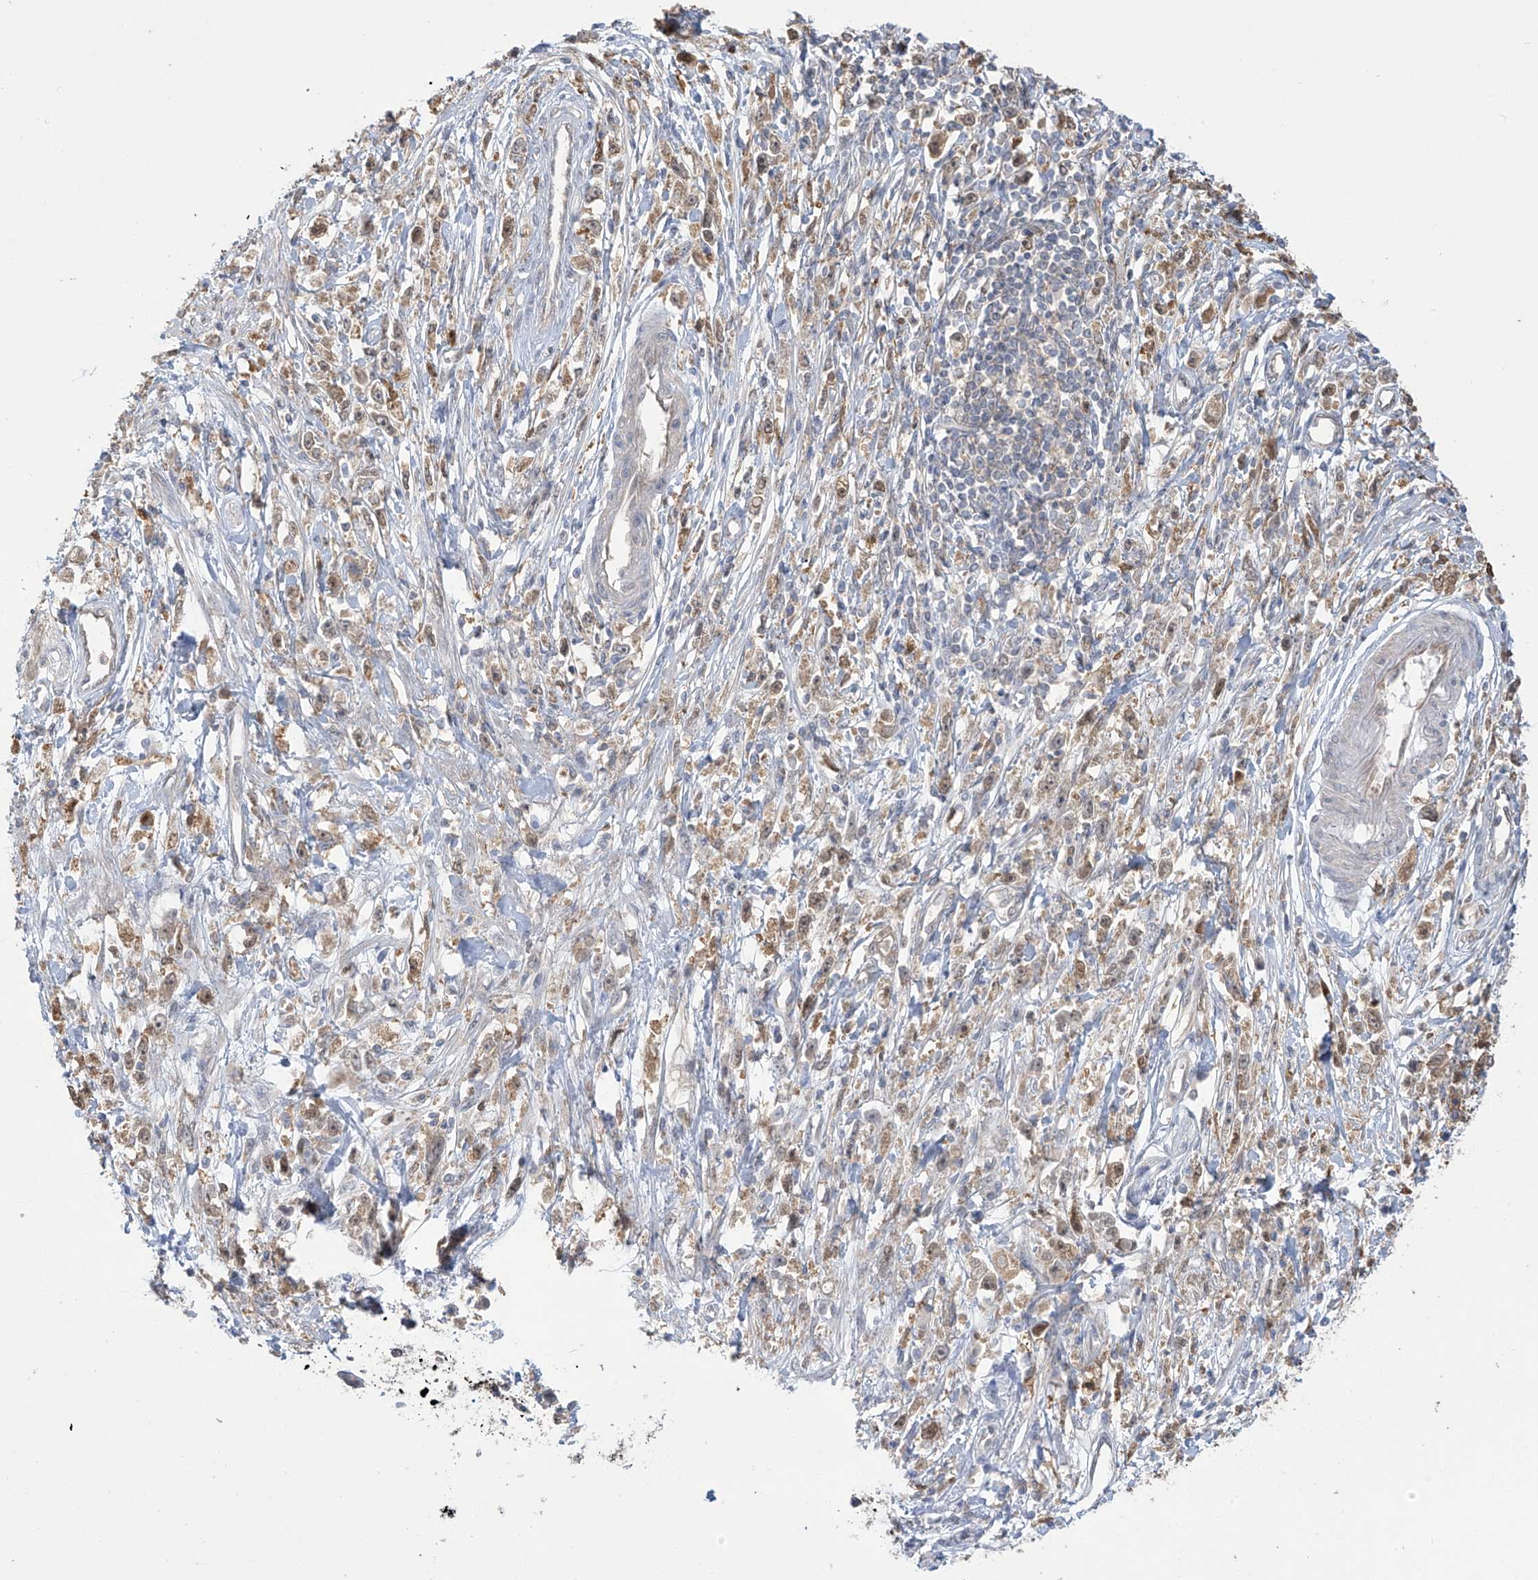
{"staining": {"intensity": "moderate", "quantity": ">75%", "location": "cytoplasmic/membranous,nuclear"}, "tissue": "stomach cancer", "cell_type": "Tumor cells", "image_type": "cancer", "snomed": [{"axis": "morphology", "description": "Adenocarcinoma, NOS"}, {"axis": "topography", "description": "Stomach"}], "caption": "Immunohistochemistry of adenocarcinoma (stomach) displays medium levels of moderate cytoplasmic/membranous and nuclear staining in about >75% of tumor cells. Immunohistochemistry stains the protein in brown and the nuclei are stained blue.", "gene": "IDH1", "patient": {"sex": "female", "age": 59}}